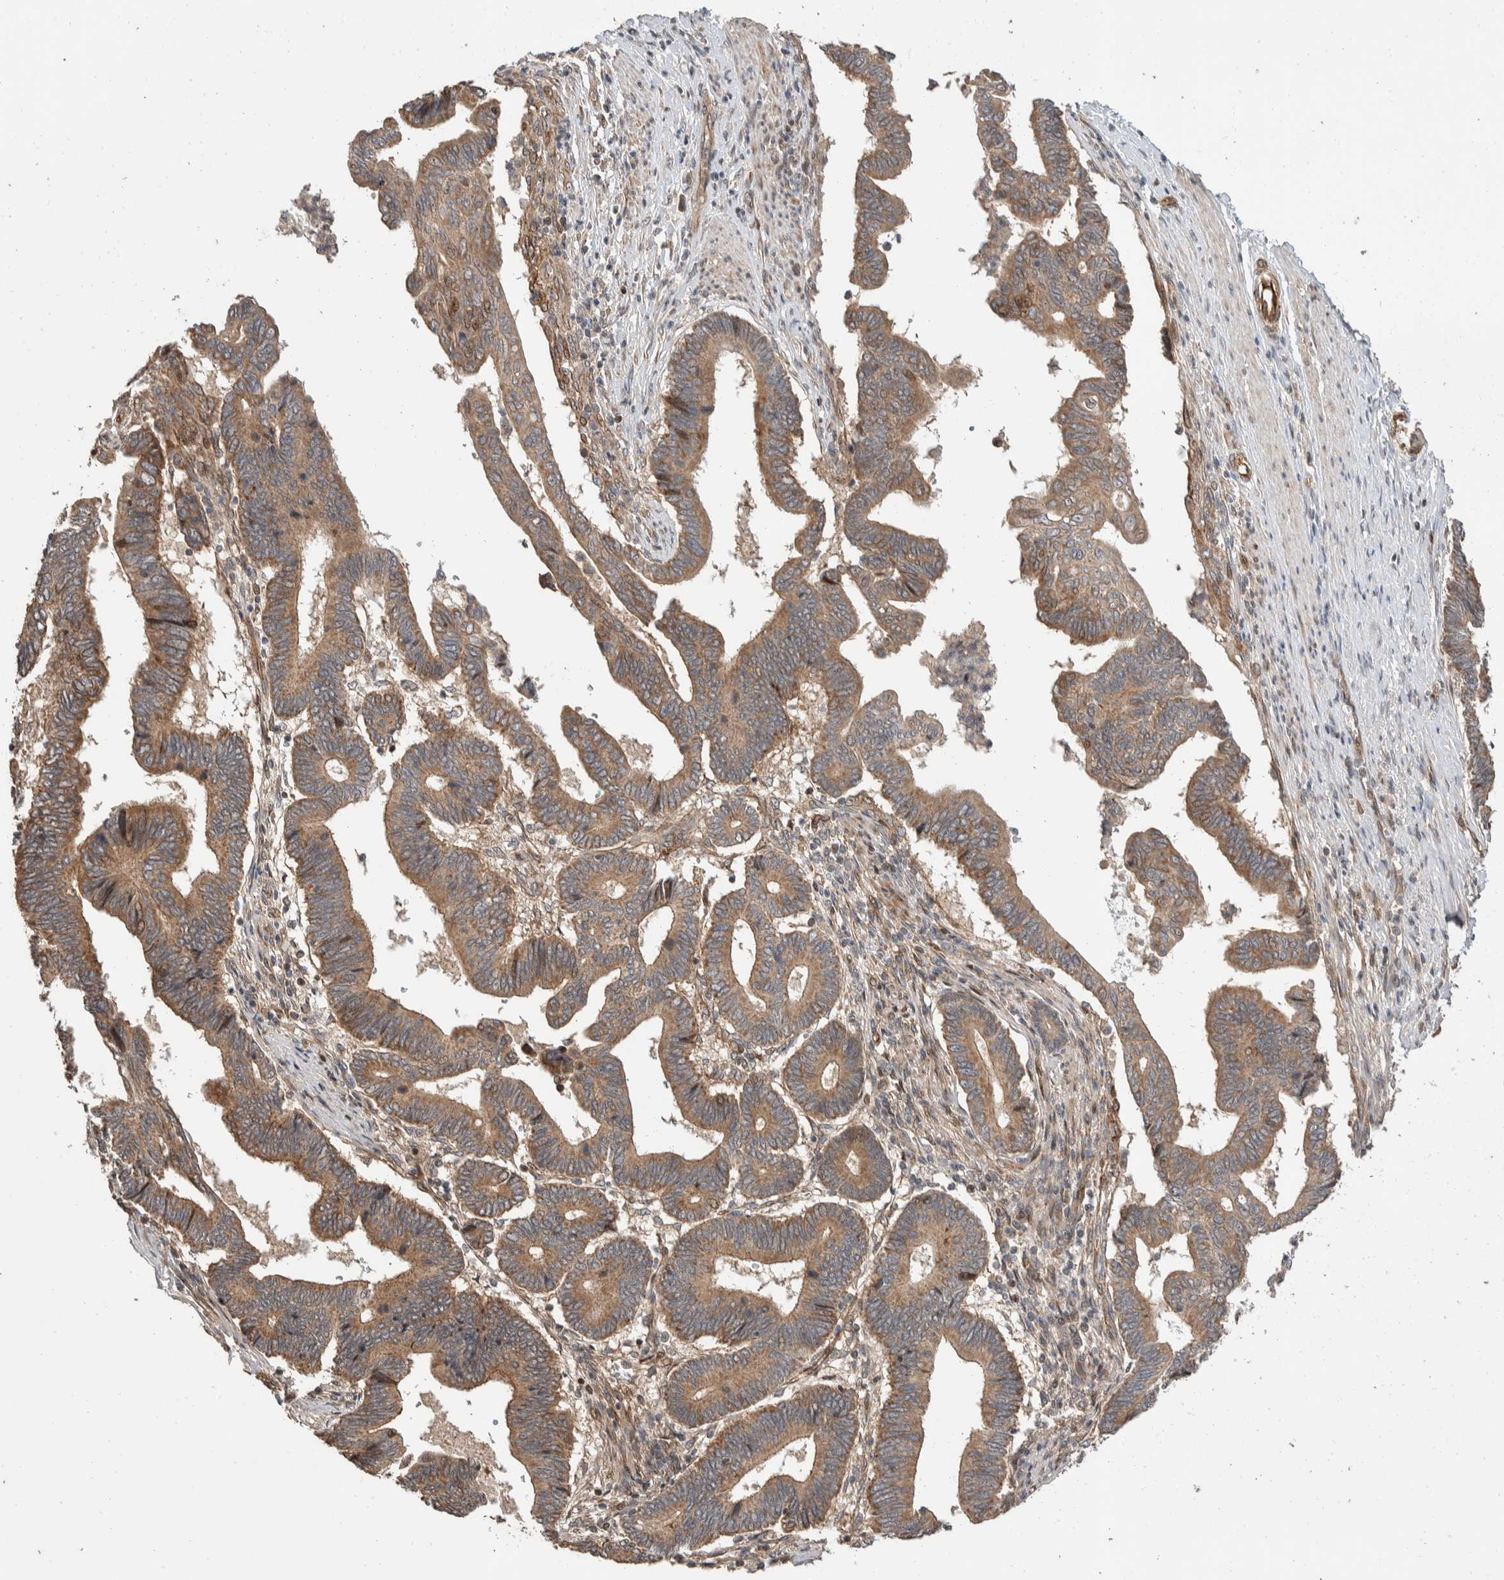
{"staining": {"intensity": "moderate", "quantity": ">75%", "location": "cytoplasmic/membranous"}, "tissue": "pancreatic cancer", "cell_type": "Tumor cells", "image_type": "cancer", "snomed": [{"axis": "morphology", "description": "Adenocarcinoma, NOS"}, {"axis": "topography", "description": "Pancreas"}], "caption": "A photomicrograph of adenocarcinoma (pancreatic) stained for a protein displays moderate cytoplasmic/membranous brown staining in tumor cells.", "gene": "ERC1", "patient": {"sex": "female", "age": 70}}